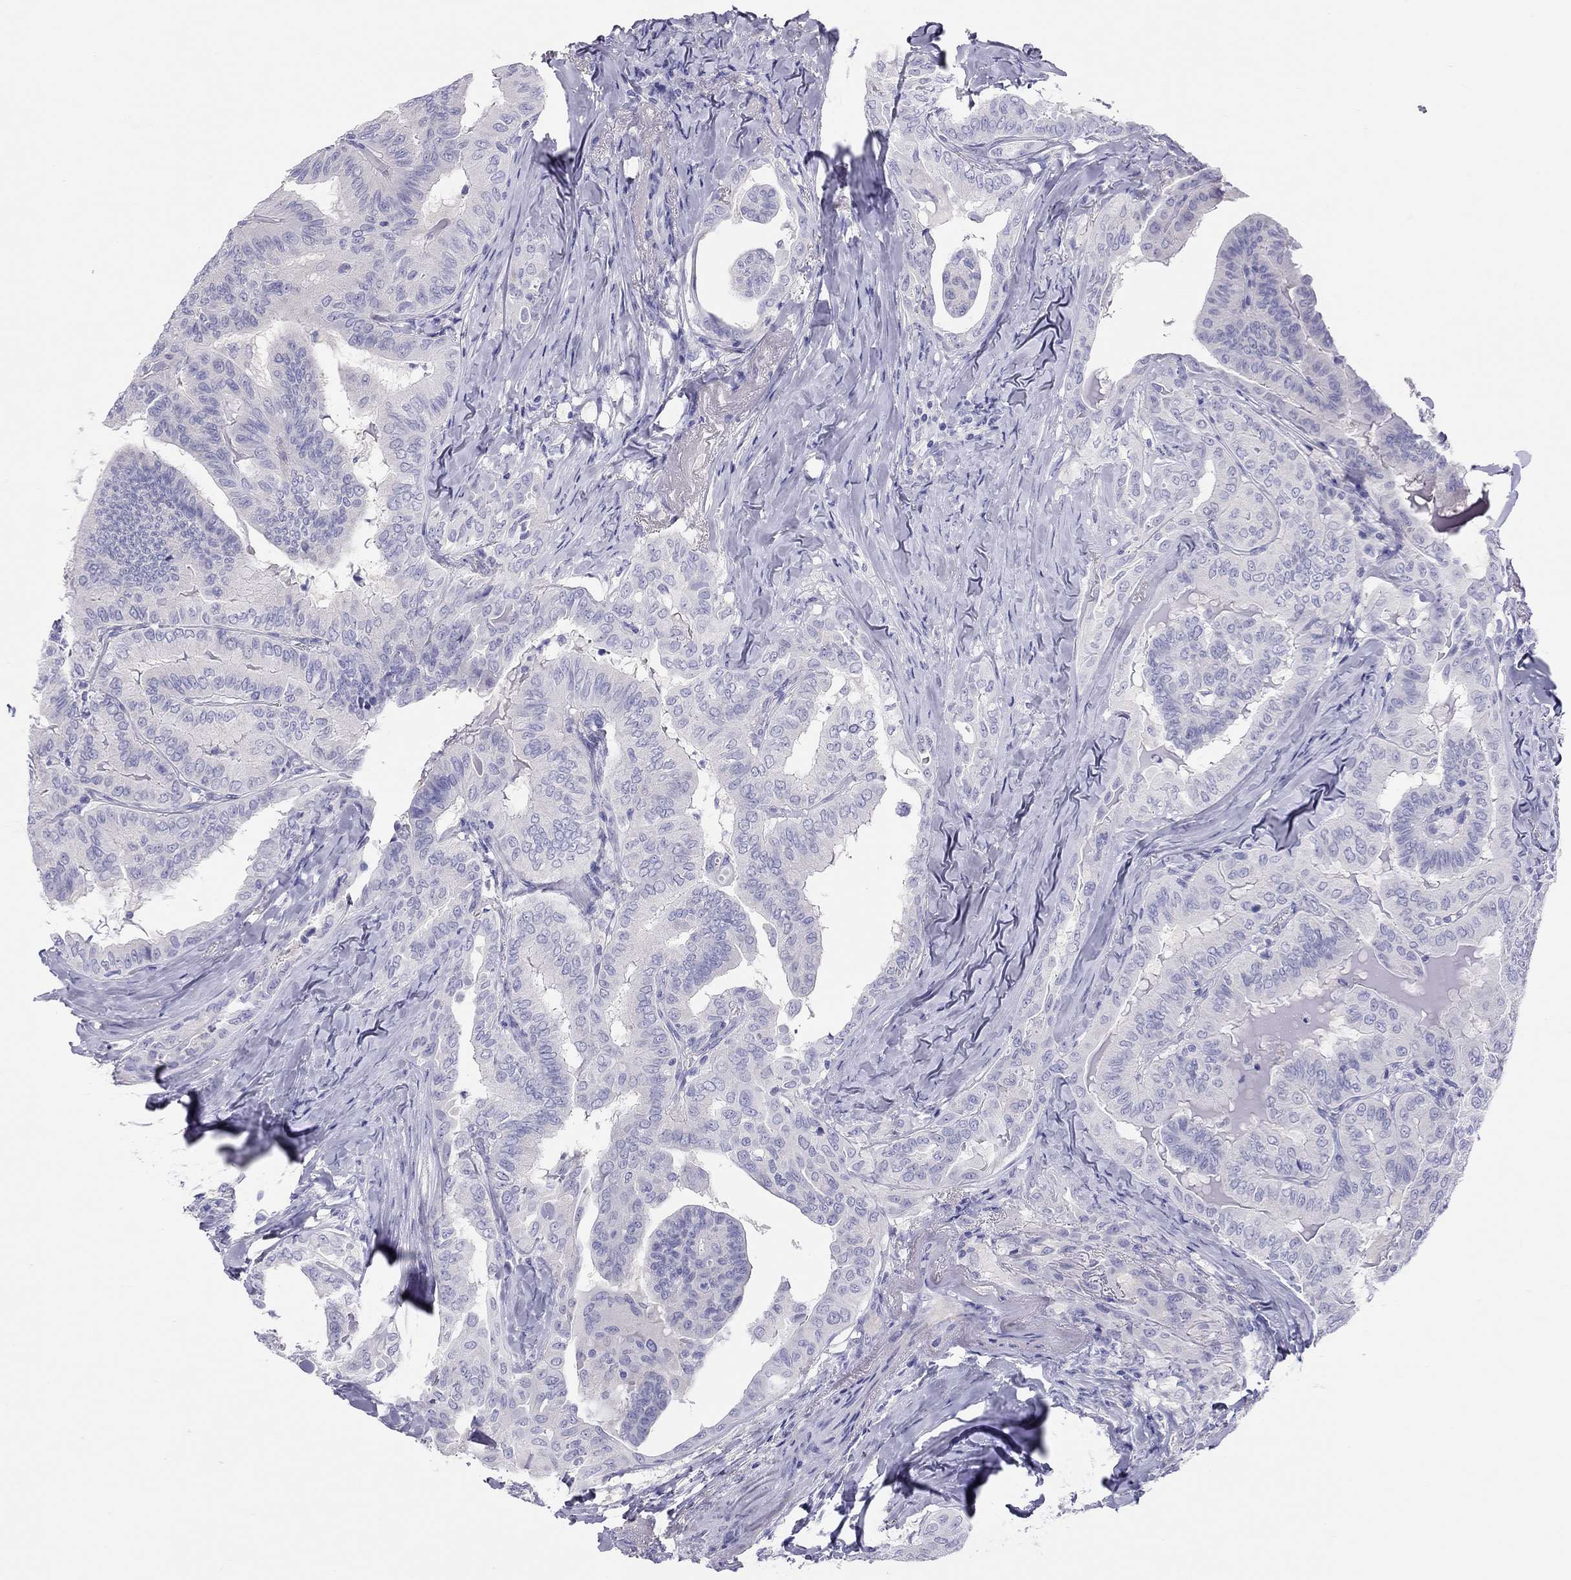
{"staining": {"intensity": "negative", "quantity": "none", "location": "none"}, "tissue": "thyroid cancer", "cell_type": "Tumor cells", "image_type": "cancer", "snomed": [{"axis": "morphology", "description": "Papillary adenocarcinoma, NOS"}, {"axis": "topography", "description": "Thyroid gland"}], "caption": "DAB (3,3'-diaminobenzidine) immunohistochemical staining of thyroid cancer (papillary adenocarcinoma) displays no significant expression in tumor cells.", "gene": "PSMB11", "patient": {"sex": "female", "age": 68}}